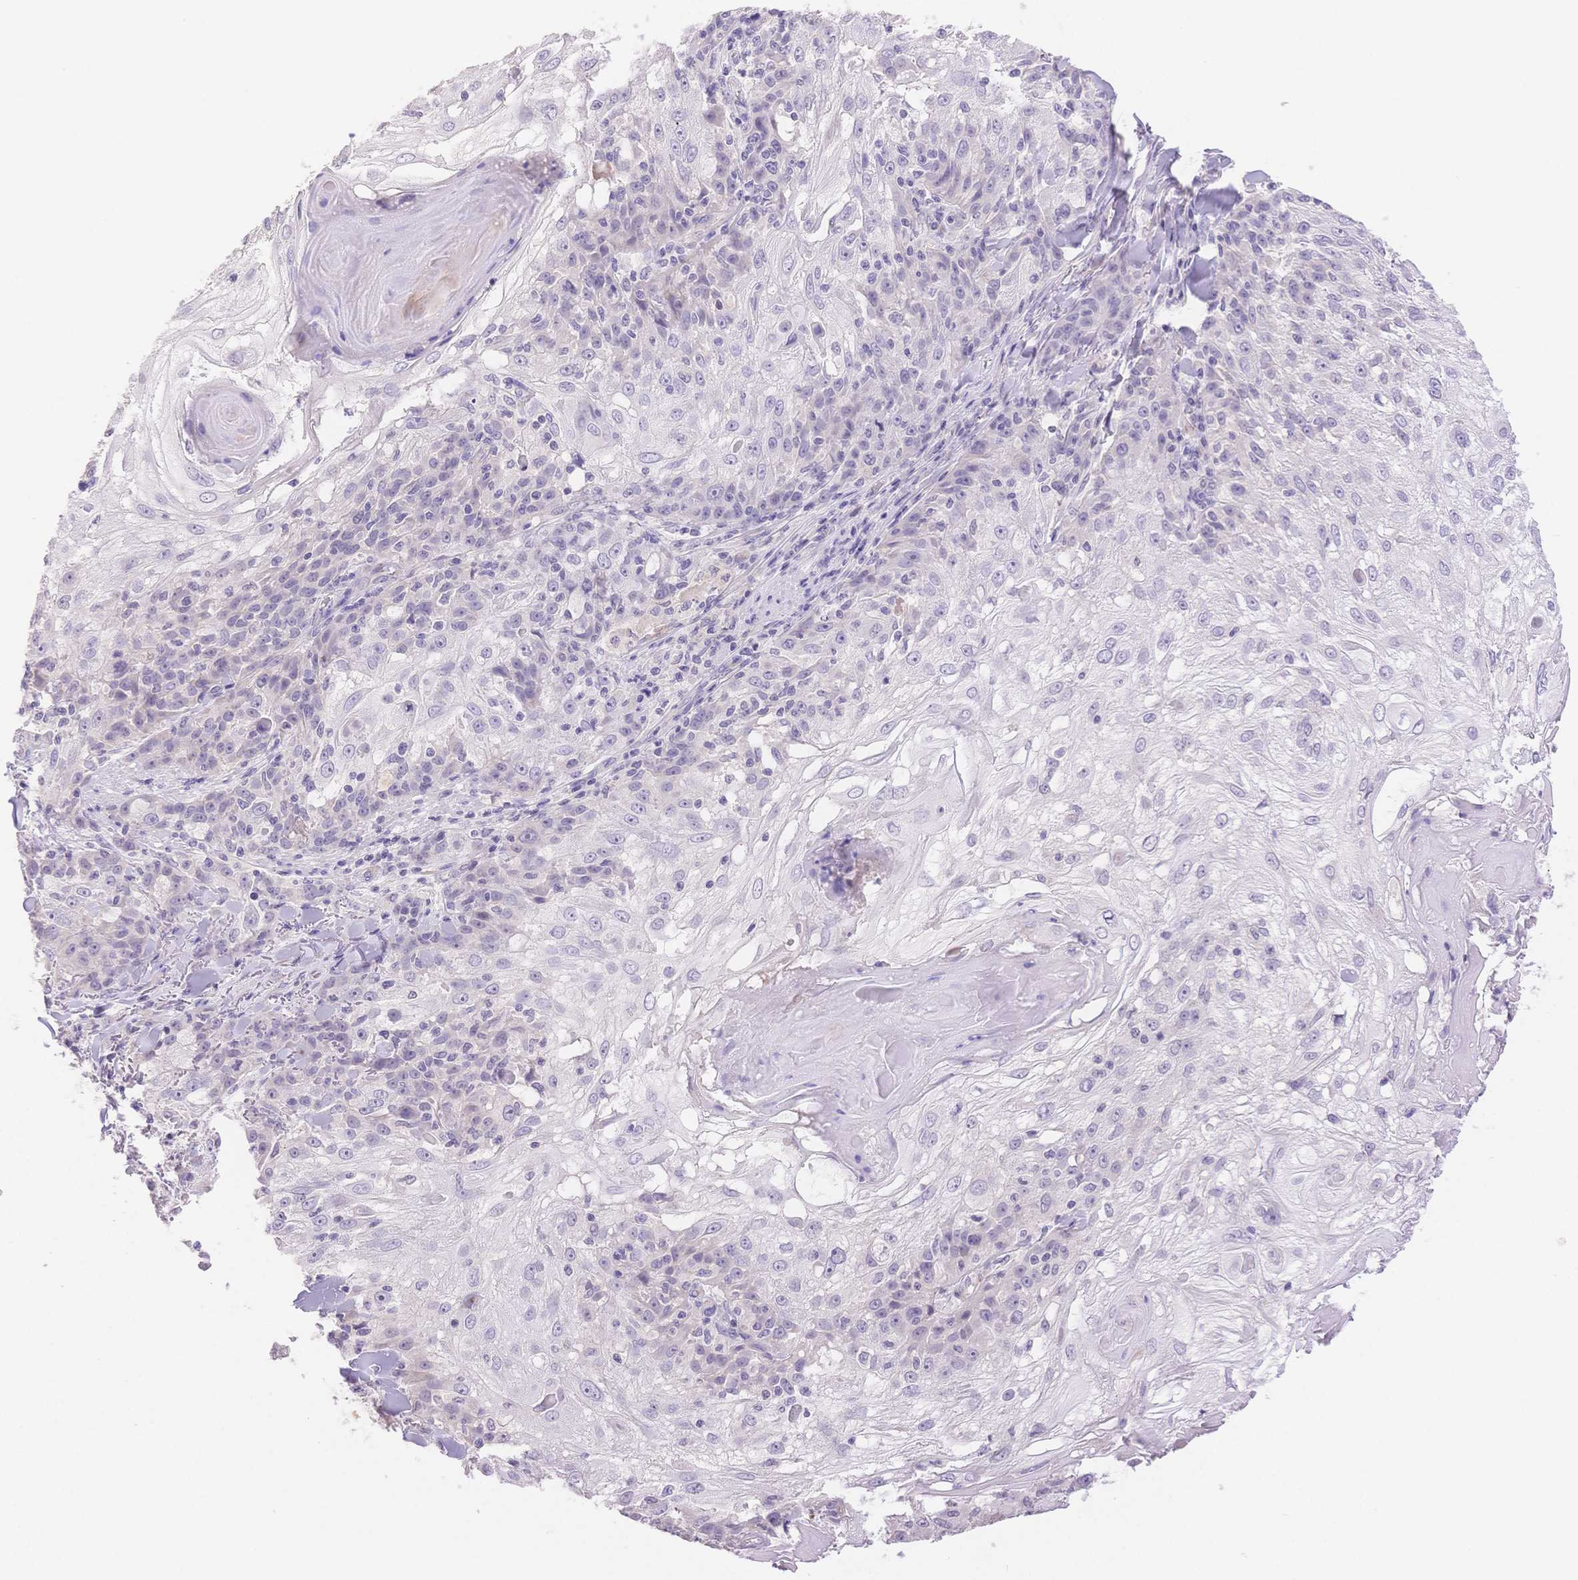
{"staining": {"intensity": "negative", "quantity": "none", "location": "none"}, "tissue": "skin cancer", "cell_type": "Tumor cells", "image_type": "cancer", "snomed": [{"axis": "morphology", "description": "Normal tissue, NOS"}, {"axis": "morphology", "description": "Squamous cell carcinoma, NOS"}, {"axis": "topography", "description": "Skin"}], "caption": "Tumor cells are negative for protein expression in human skin cancer (squamous cell carcinoma).", "gene": "MYOM1", "patient": {"sex": "female", "age": 83}}